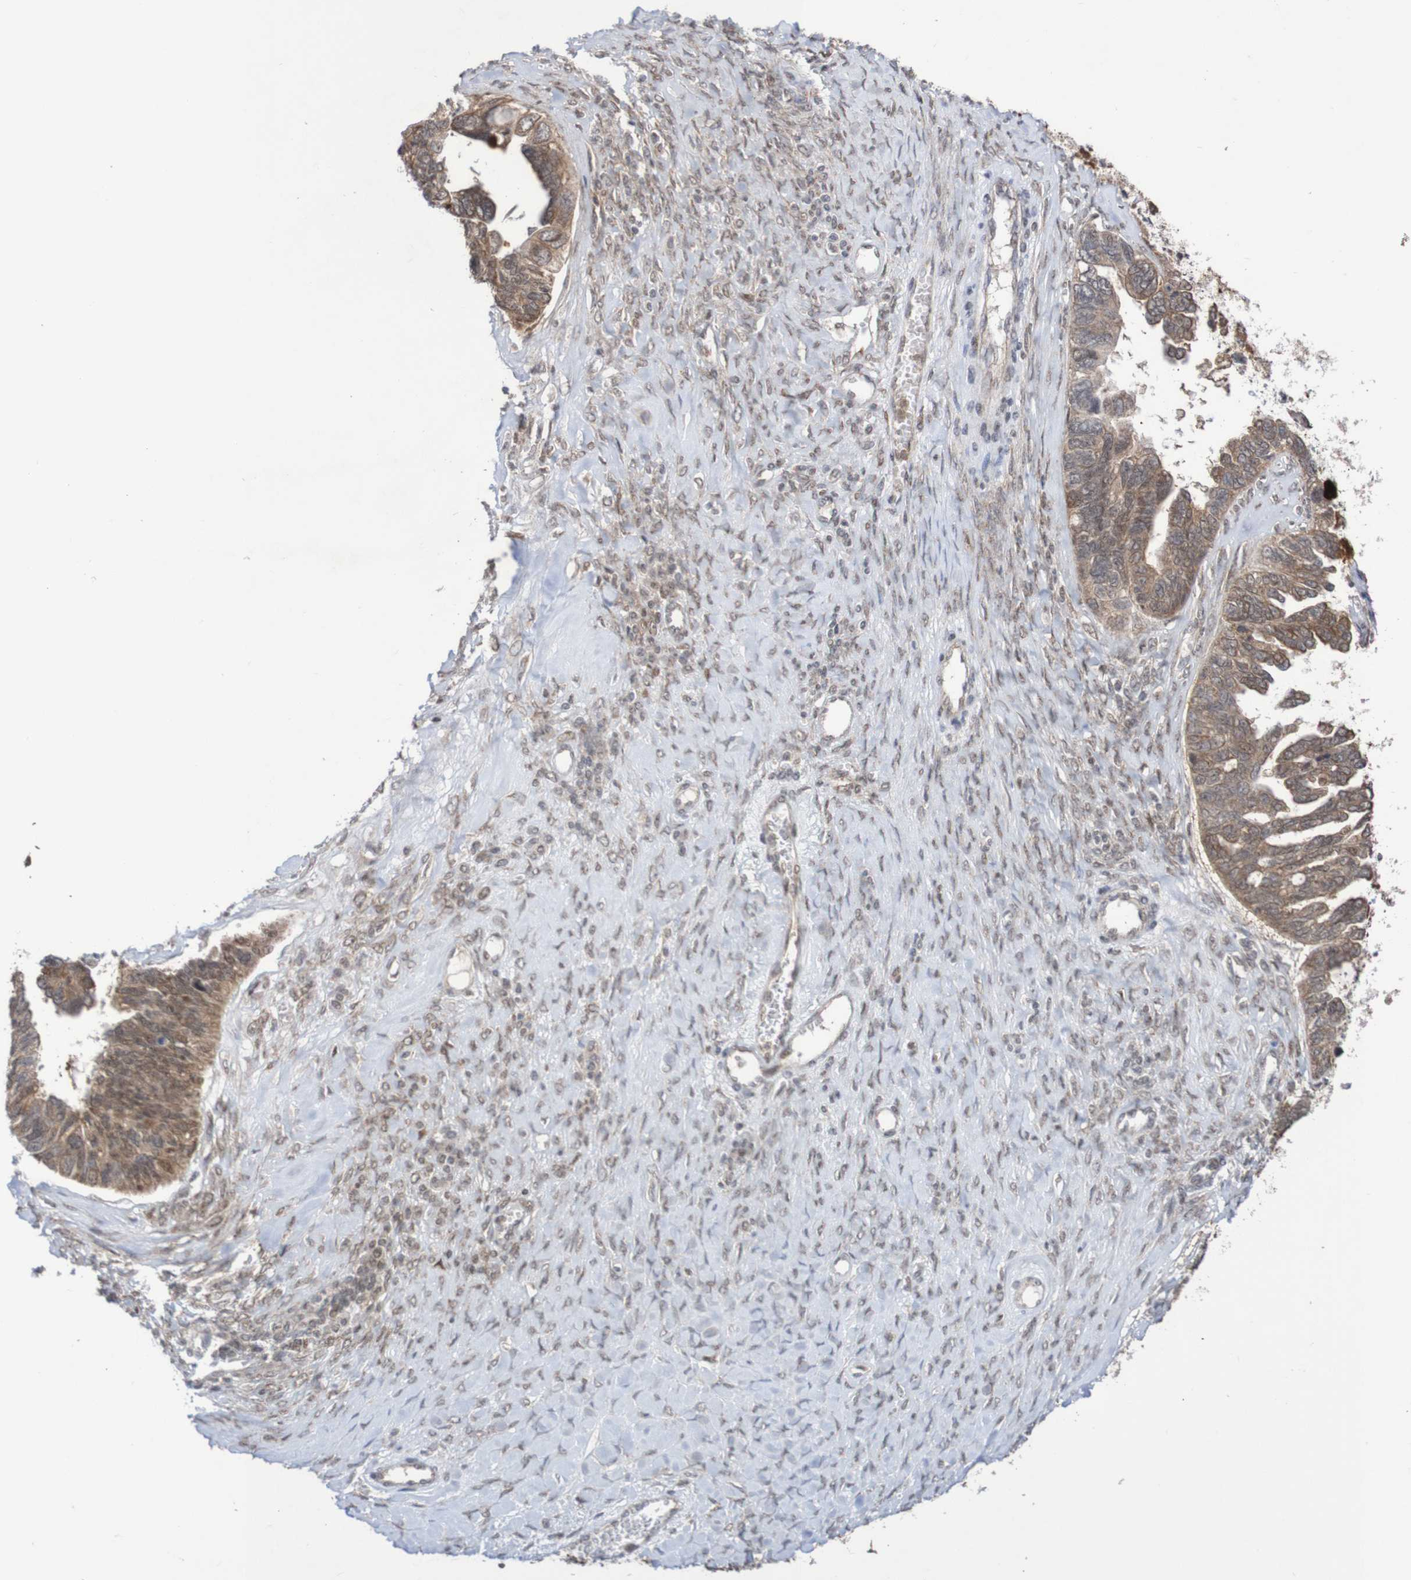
{"staining": {"intensity": "moderate", "quantity": ">75%", "location": "cytoplasmic/membranous"}, "tissue": "ovarian cancer", "cell_type": "Tumor cells", "image_type": "cancer", "snomed": [{"axis": "morphology", "description": "Cystadenocarcinoma, serous, NOS"}, {"axis": "topography", "description": "Ovary"}], "caption": "An IHC image of neoplastic tissue is shown. Protein staining in brown highlights moderate cytoplasmic/membranous positivity in serous cystadenocarcinoma (ovarian) within tumor cells.", "gene": "ITLN1", "patient": {"sex": "female", "age": 79}}